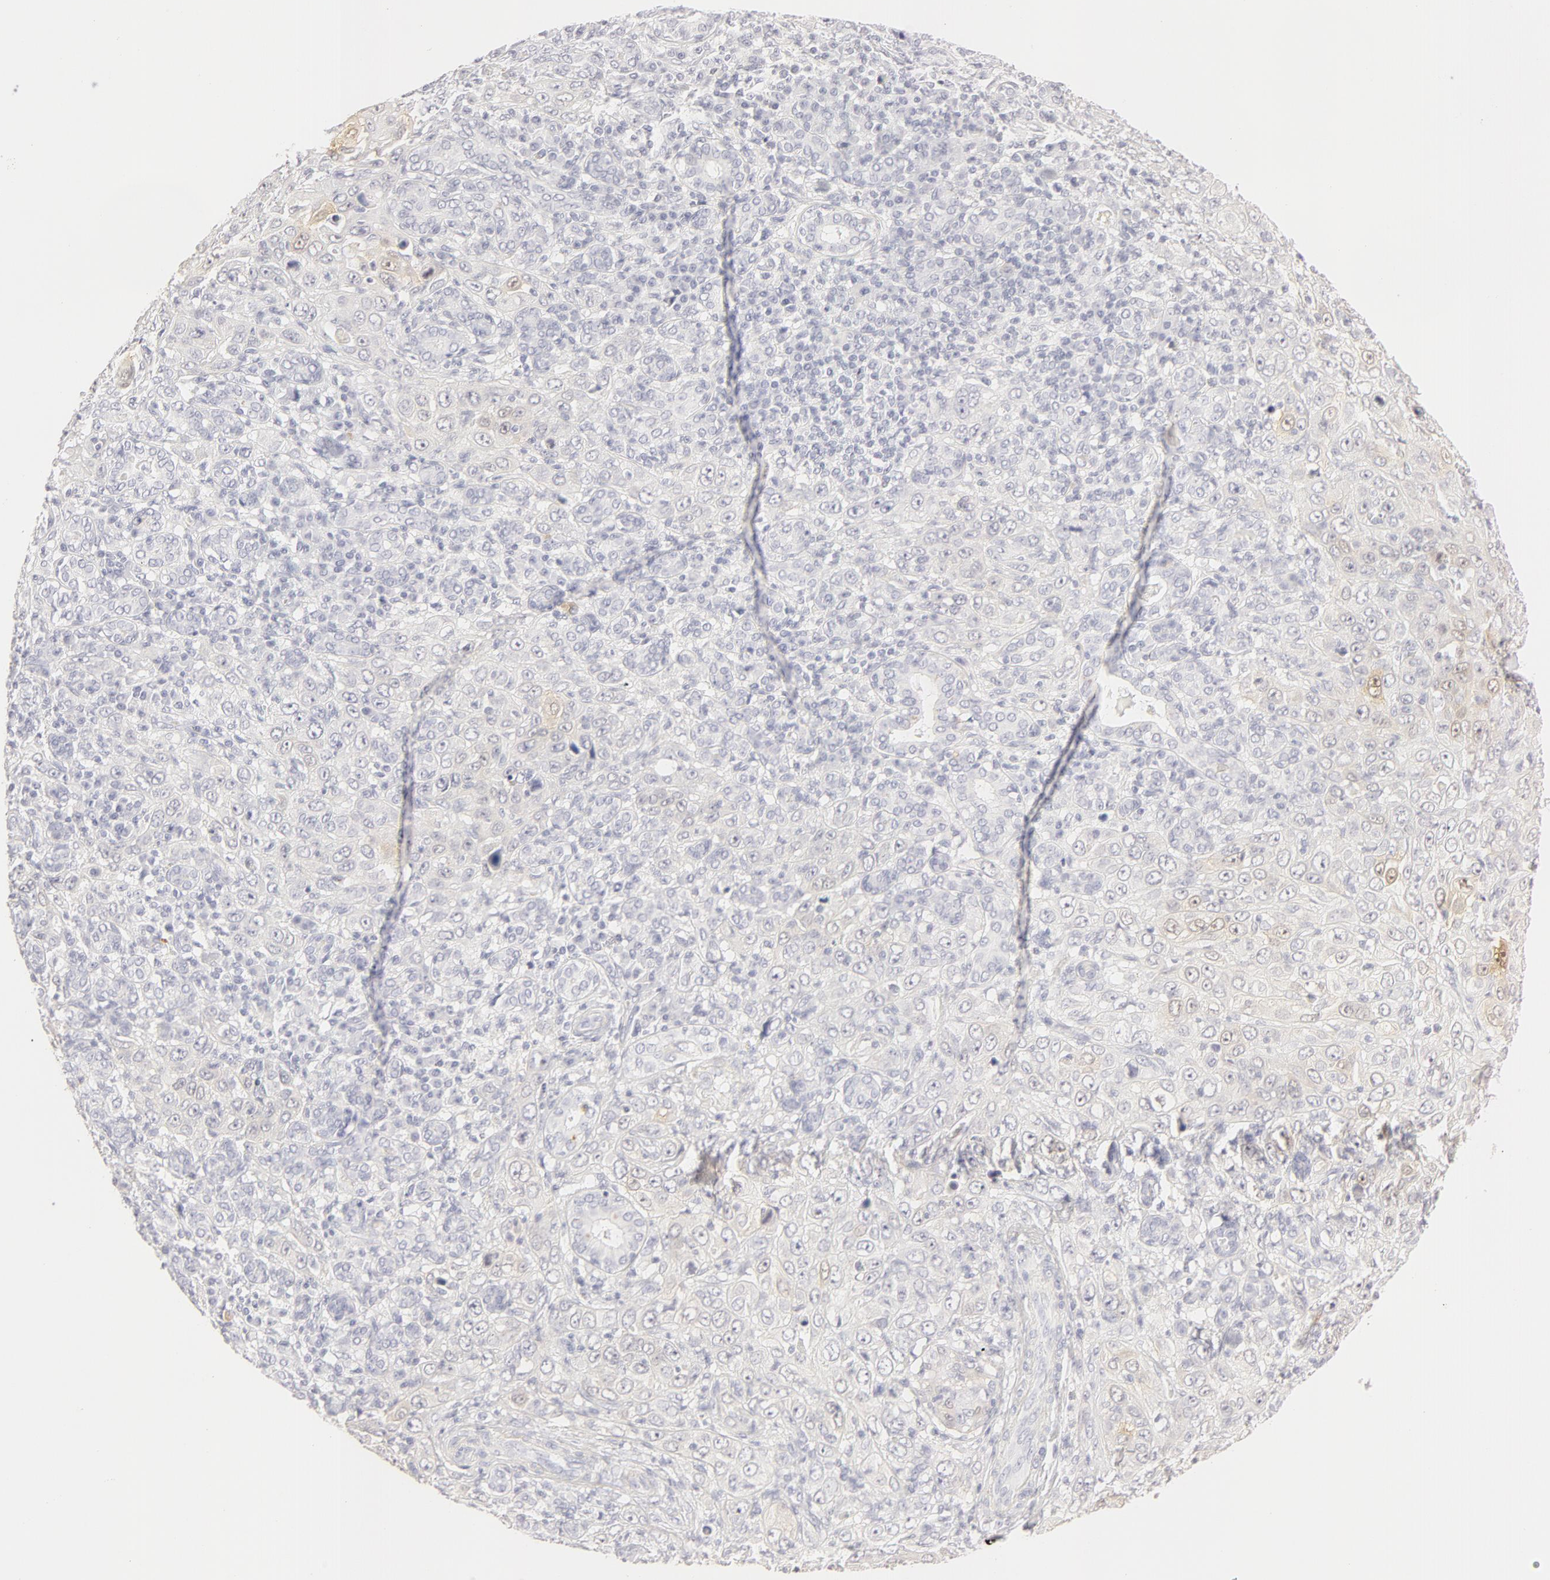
{"staining": {"intensity": "weak", "quantity": "<25%", "location": "cytoplasmic/membranous,nuclear"}, "tissue": "skin cancer", "cell_type": "Tumor cells", "image_type": "cancer", "snomed": [{"axis": "morphology", "description": "Squamous cell carcinoma, NOS"}, {"axis": "topography", "description": "Skin"}], "caption": "There is no significant positivity in tumor cells of skin squamous cell carcinoma. The staining is performed using DAB brown chromogen with nuclei counter-stained in using hematoxylin.", "gene": "LGALS7B", "patient": {"sex": "male", "age": 84}}